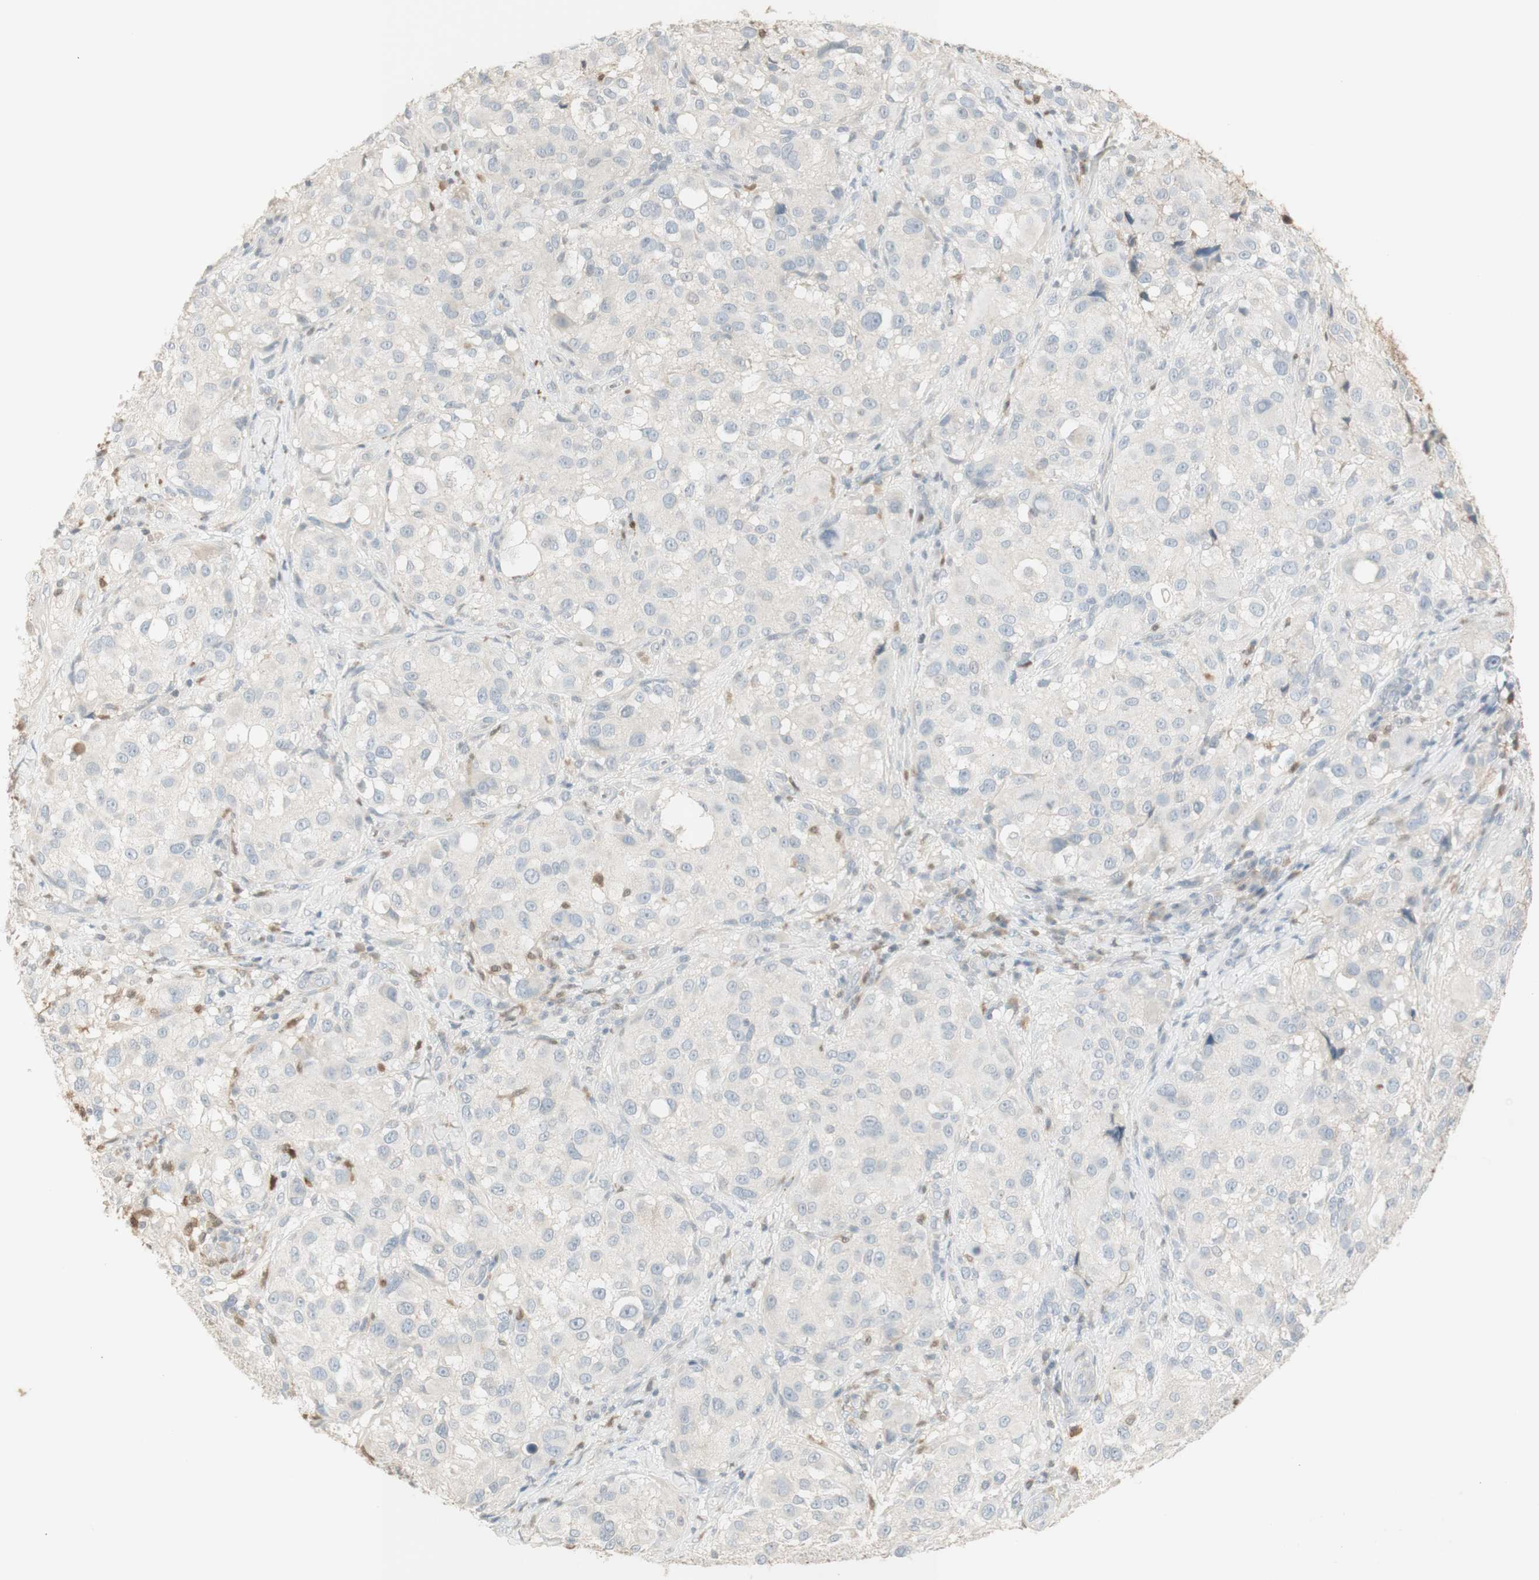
{"staining": {"intensity": "negative", "quantity": "none", "location": "none"}, "tissue": "melanoma", "cell_type": "Tumor cells", "image_type": "cancer", "snomed": [{"axis": "morphology", "description": "Necrosis, NOS"}, {"axis": "morphology", "description": "Malignant melanoma, NOS"}, {"axis": "topography", "description": "Skin"}], "caption": "Tumor cells are negative for protein expression in human malignant melanoma. Brightfield microscopy of immunohistochemistry (IHC) stained with DAB (brown) and hematoxylin (blue), captured at high magnification.", "gene": "NID1", "patient": {"sex": "female", "age": 87}}